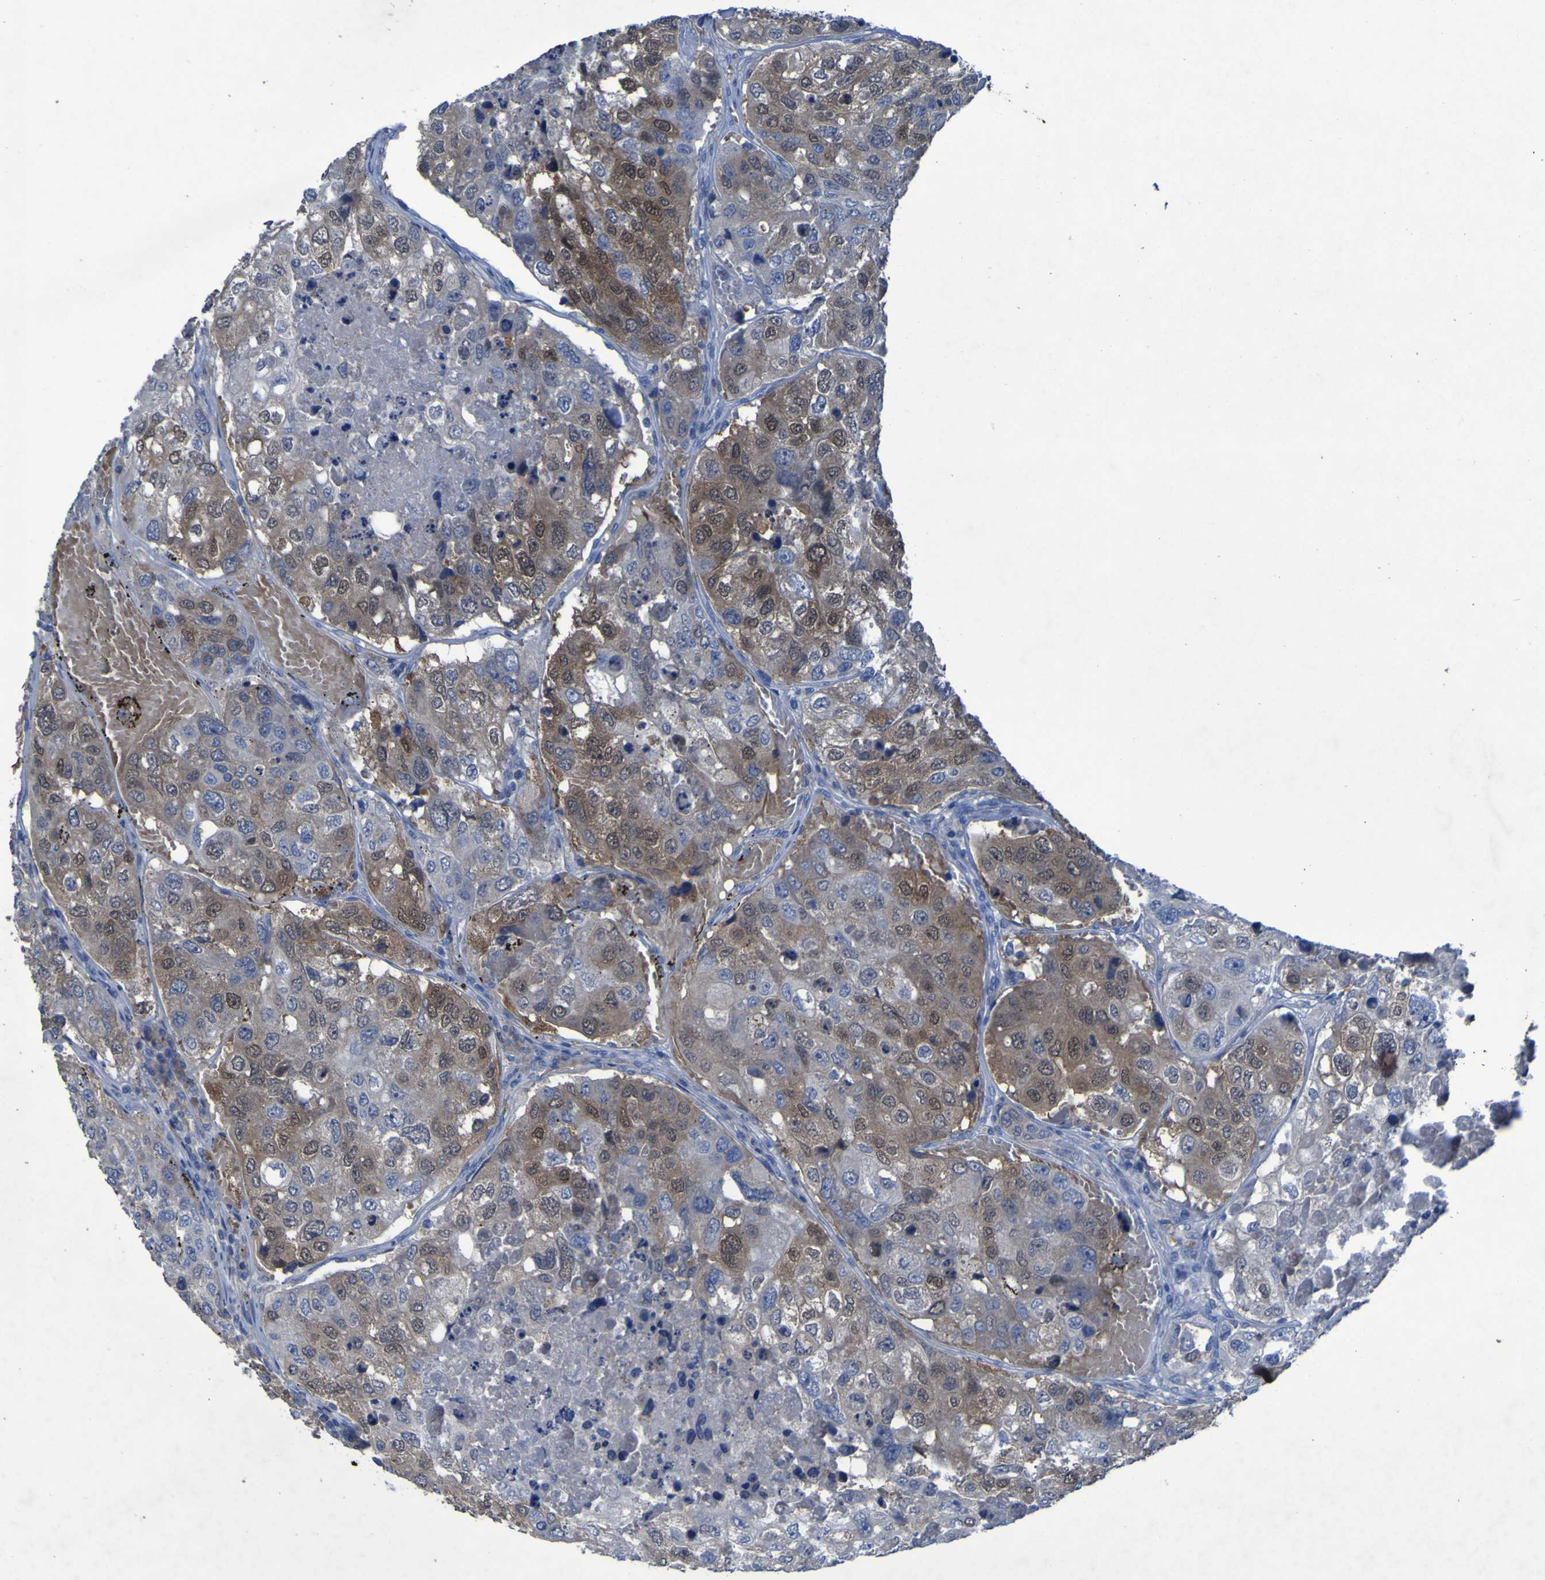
{"staining": {"intensity": "weak", "quantity": "25%-75%", "location": "cytoplasmic/membranous"}, "tissue": "urothelial cancer", "cell_type": "Tumor cells", "image_type": "cancer", "snomed": [{"axis": "morphology", "description": "Urothelial carcinoma, High grade"}, {"axis": "topography", "description": "Lymph node"}, {"axis": "topography", "description": "Urinary bladder"}], "caption": "High-grade urothelial carcinoma stained for a protein reveals weak cytoplasmic/membranous positivity in tumor cells.", "gene": "SGK2", "patient": {"sex": "male", "age": 51}}